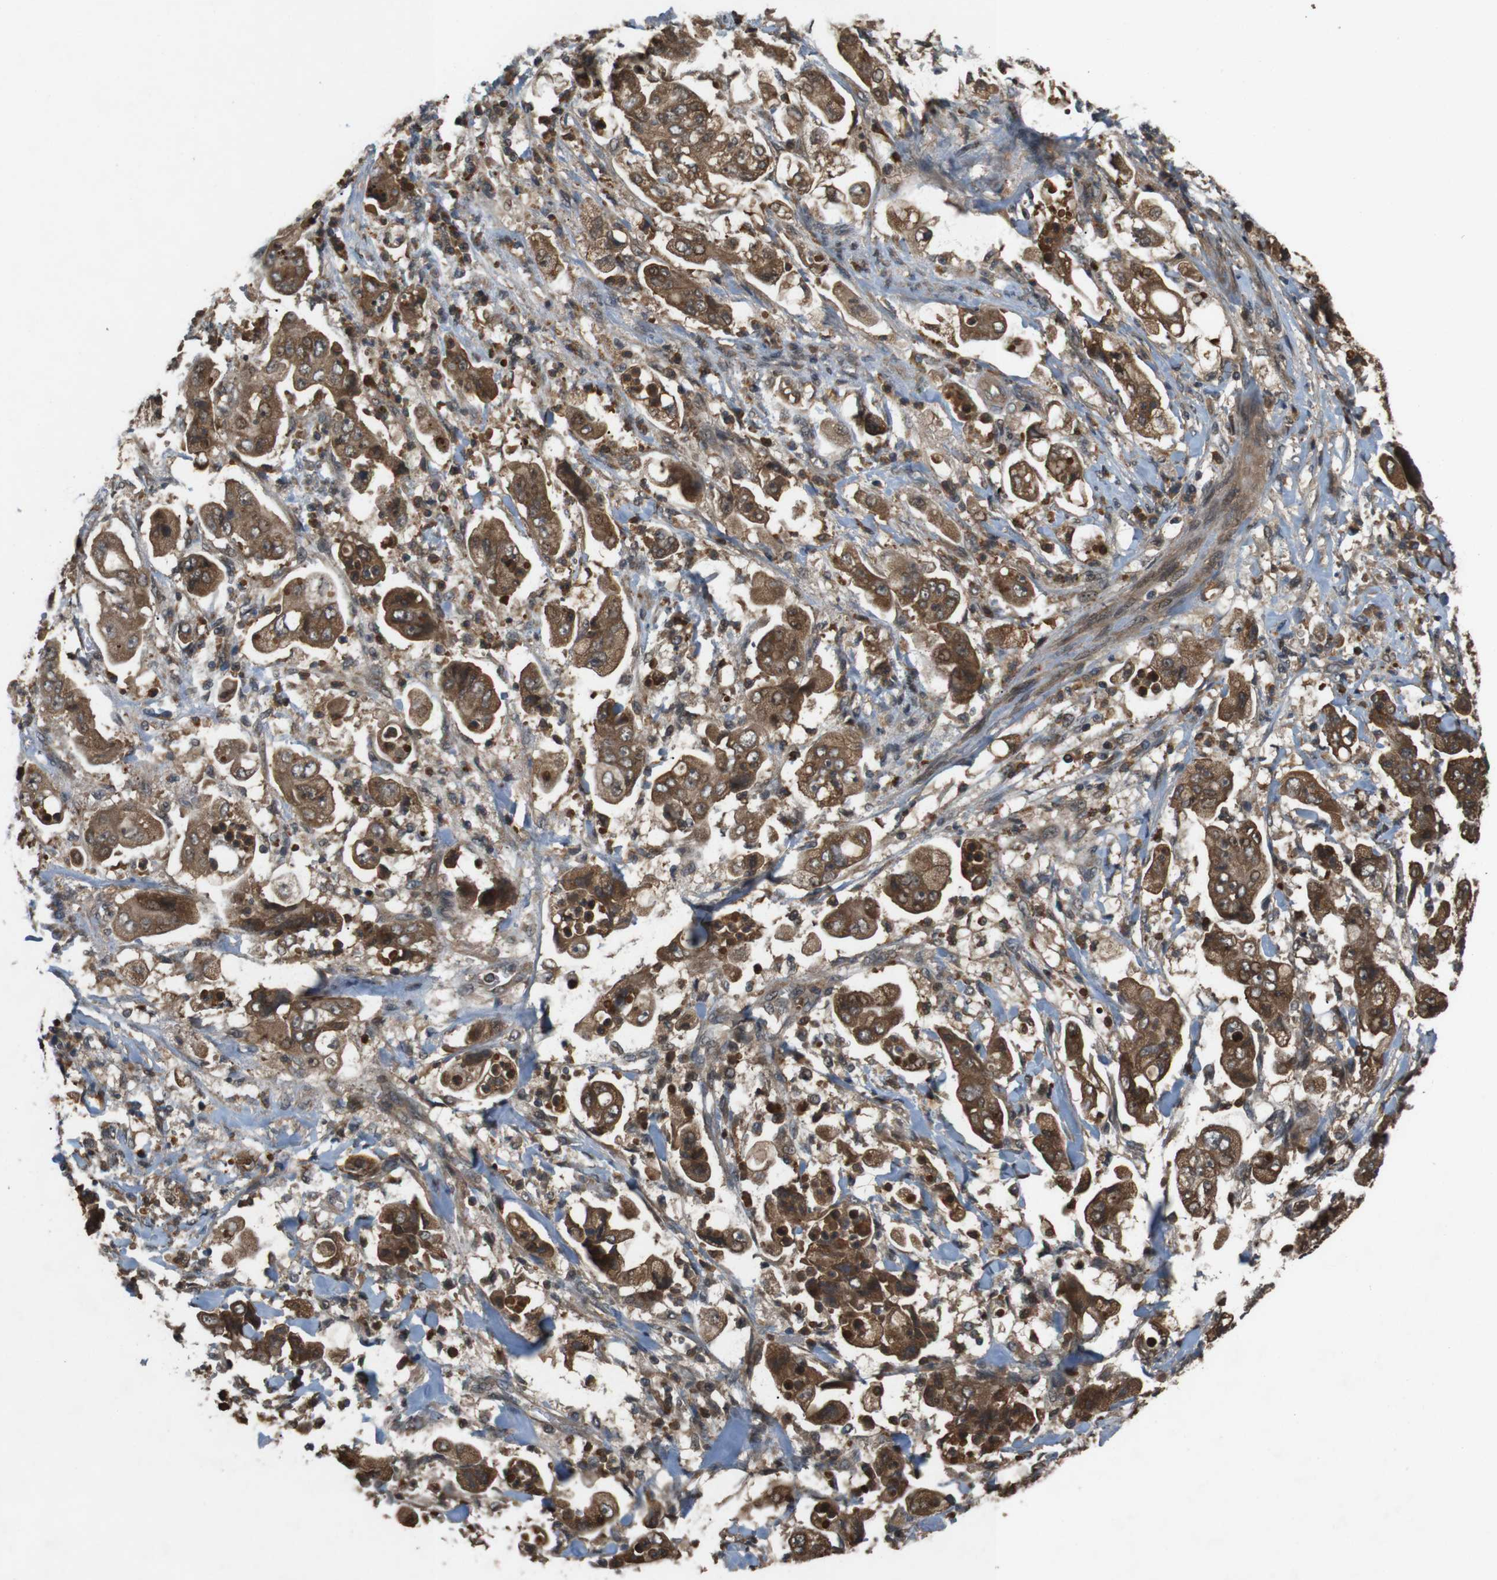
{"staining": {"intensity": "moderate", "quantity": ">75%", "location": "cytoplasmic/membranous"}, "tissue": "stomach cancer", "cell_type": "Tumor cells", "image_type": "cancer", "snomed": [{"axis": "morphology", "description": "Adenocarcinoma, NOS"}, {"axis": "topography", "description": "Stomach"}], "caption": "Moderate cytoplasmic/membranous expression for a protein is appreciated in about >75% of tumor cells of stomach adenocarcinoma using immunohistochemistry.", "gene": "NFKBIE", "patient": {"sex": "male", "age": 62}}